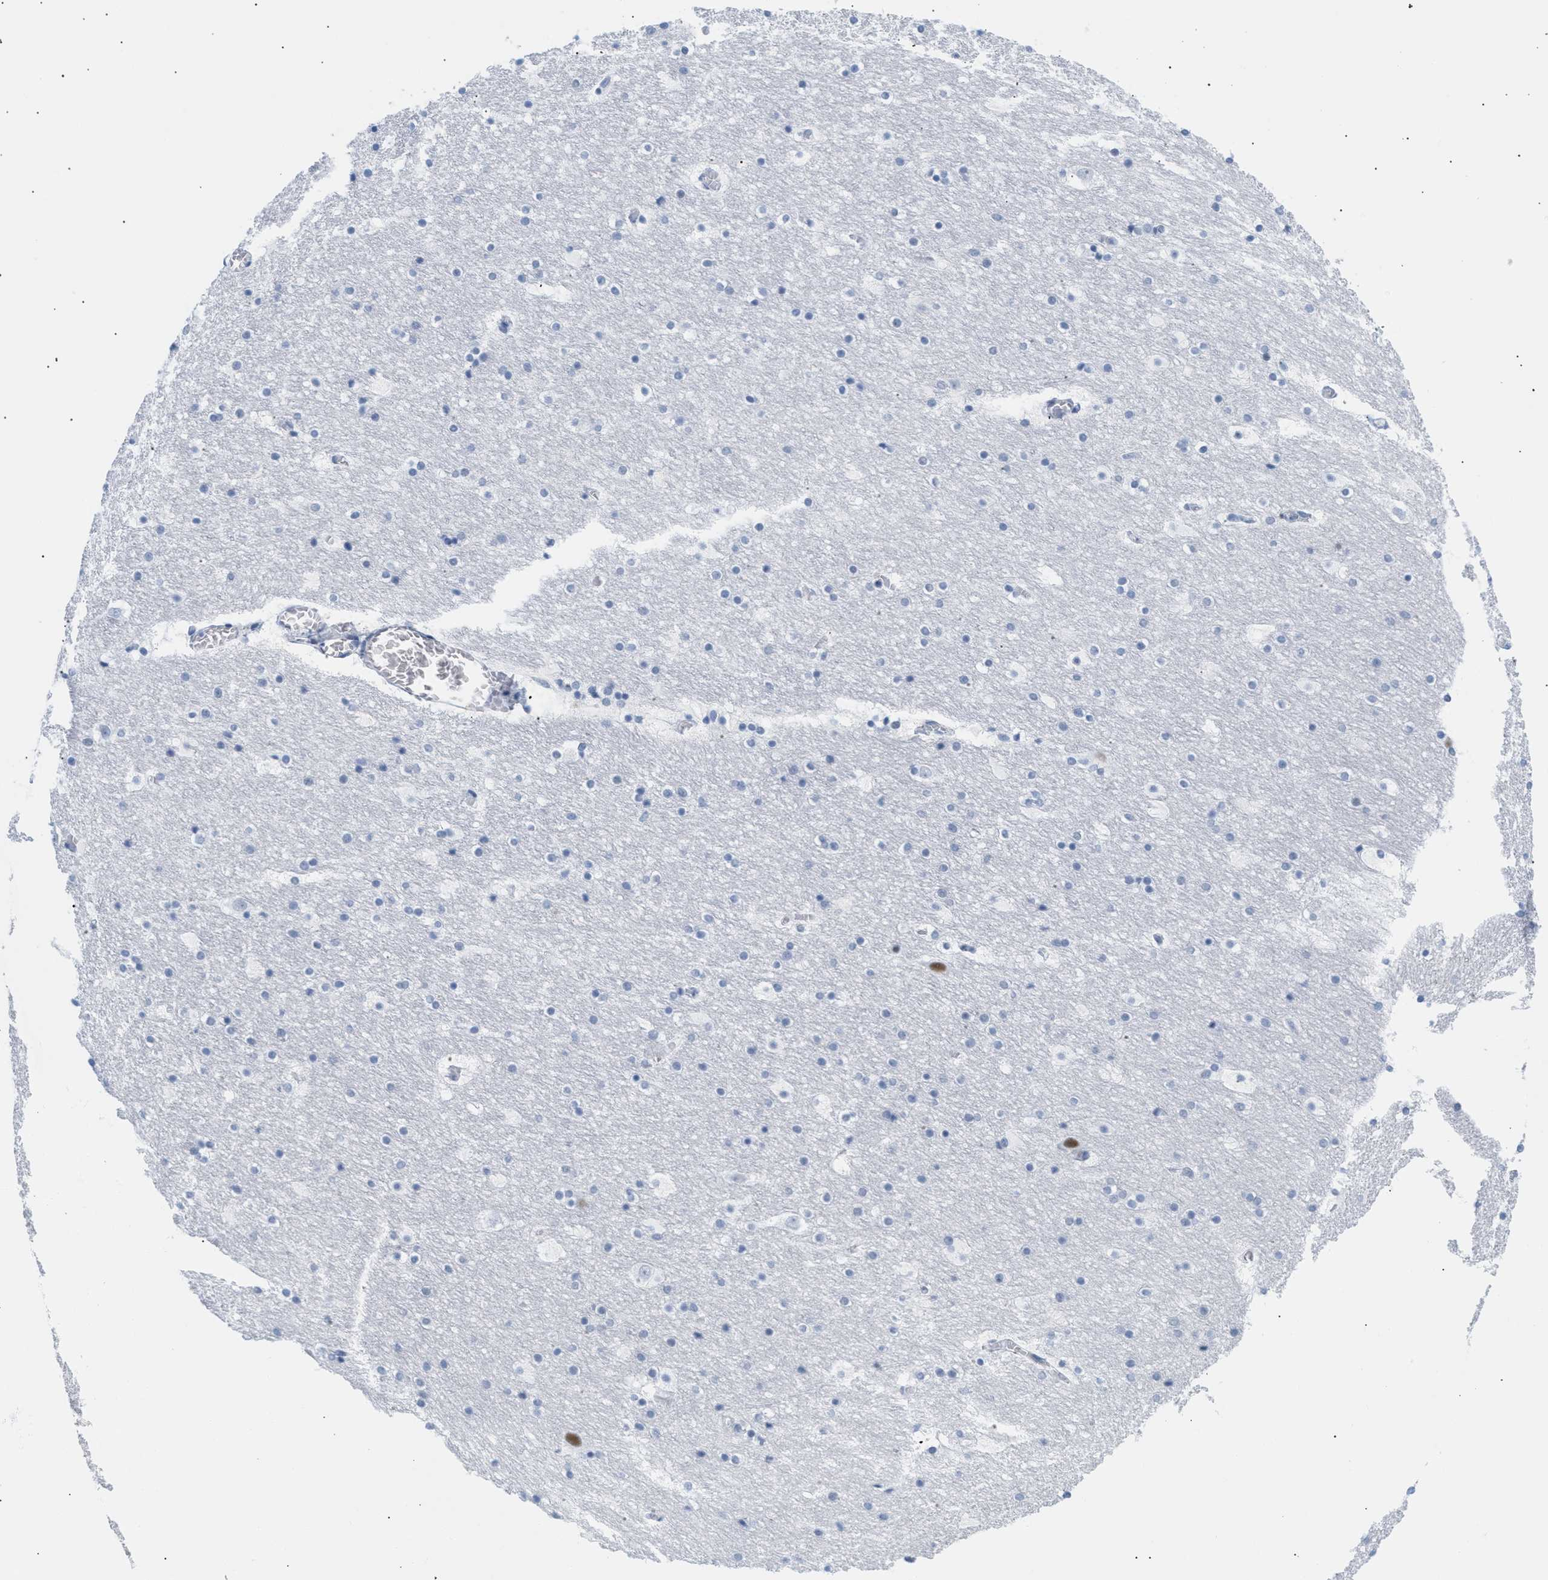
{"staining": {"intensity": "negative", "quantity": "none", "location": "none"}, "tissue": "hippocampus", "cell_type": "Glial cells", "image_type": "normal", "snomed": [{"axis": "morphology", "description": "Normal tissue, NOS"}, {"axis": "topography", "description": "Hippocampus"}], "caption": "Immunohistochemistry of normal human hippocampus displays no positivity in glial cells.", "gene": "ELN", "patient": {"sex": "male", "age": 45}}